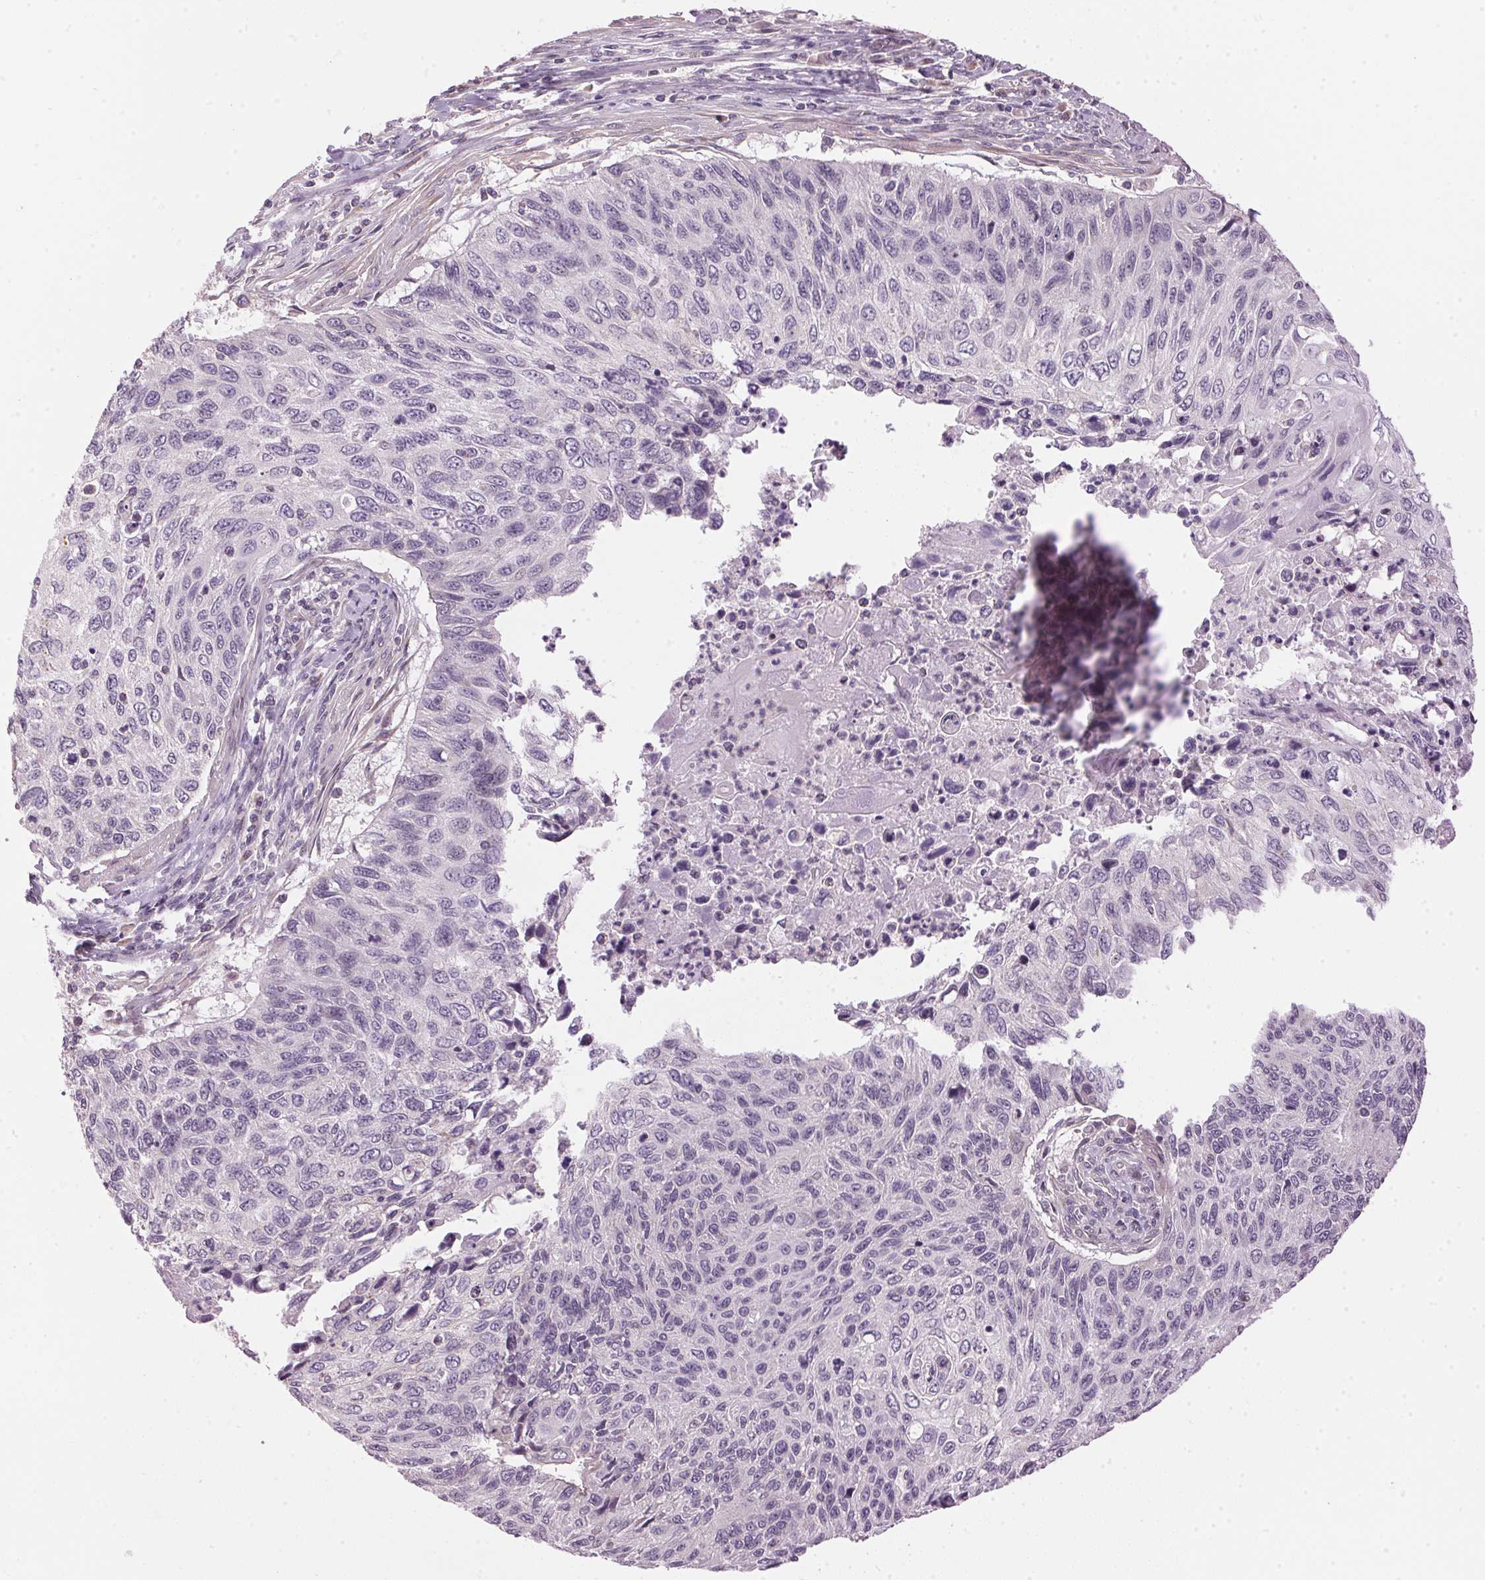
{"staining": {"intensity": "negative", "quantity": "none", "location": "none"}, "tissue": "cervical cancer", "cell_type": "Tumor cells", "image_type": "cancer", "snomed": [{"axis": "morphology", "description": "Squamous cell carcinoma, NOS"}, {"axis": "topography", "description": "Cervix"}], "caption": "Tumor cells are negative for brown protein staining in squamous cell carcinoma (cervical).", "gene": "GOLPH3", "patient": {"sex": "female", "age": 70}}